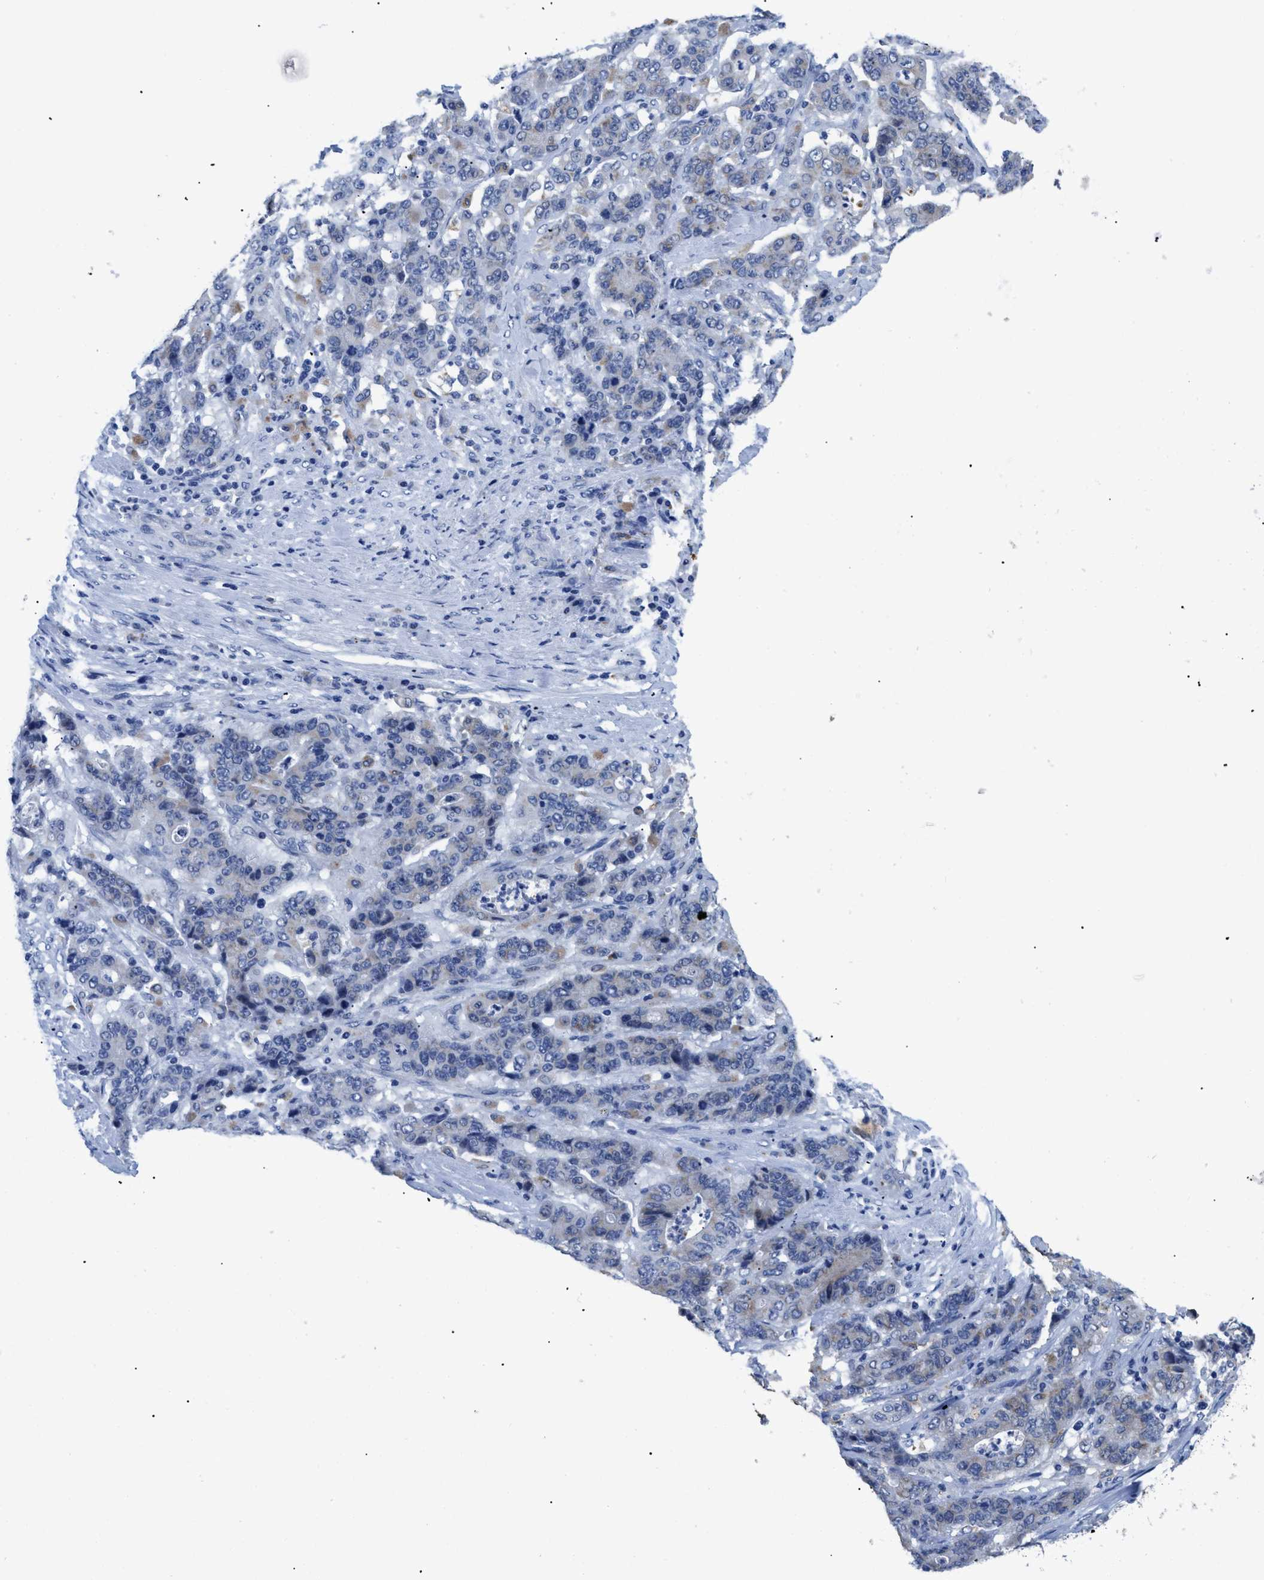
{"staining": {"intensity": "negative", "quantity": "none", "location": "none"}, "tissue": "stomach cancer", "cell_type": "Tumor cells", "image_type": "cancer", "snomed": [{"axis": "morphology", "description": "Adenocarcinoma, NOS"}, {"axis": "topography", "description": "Stomach"}], "caption": "Tumor cells show no significant expression in stomach cancer.", "gene": "APOBEC2", "patient": {"sex": "female", "age": 73}}